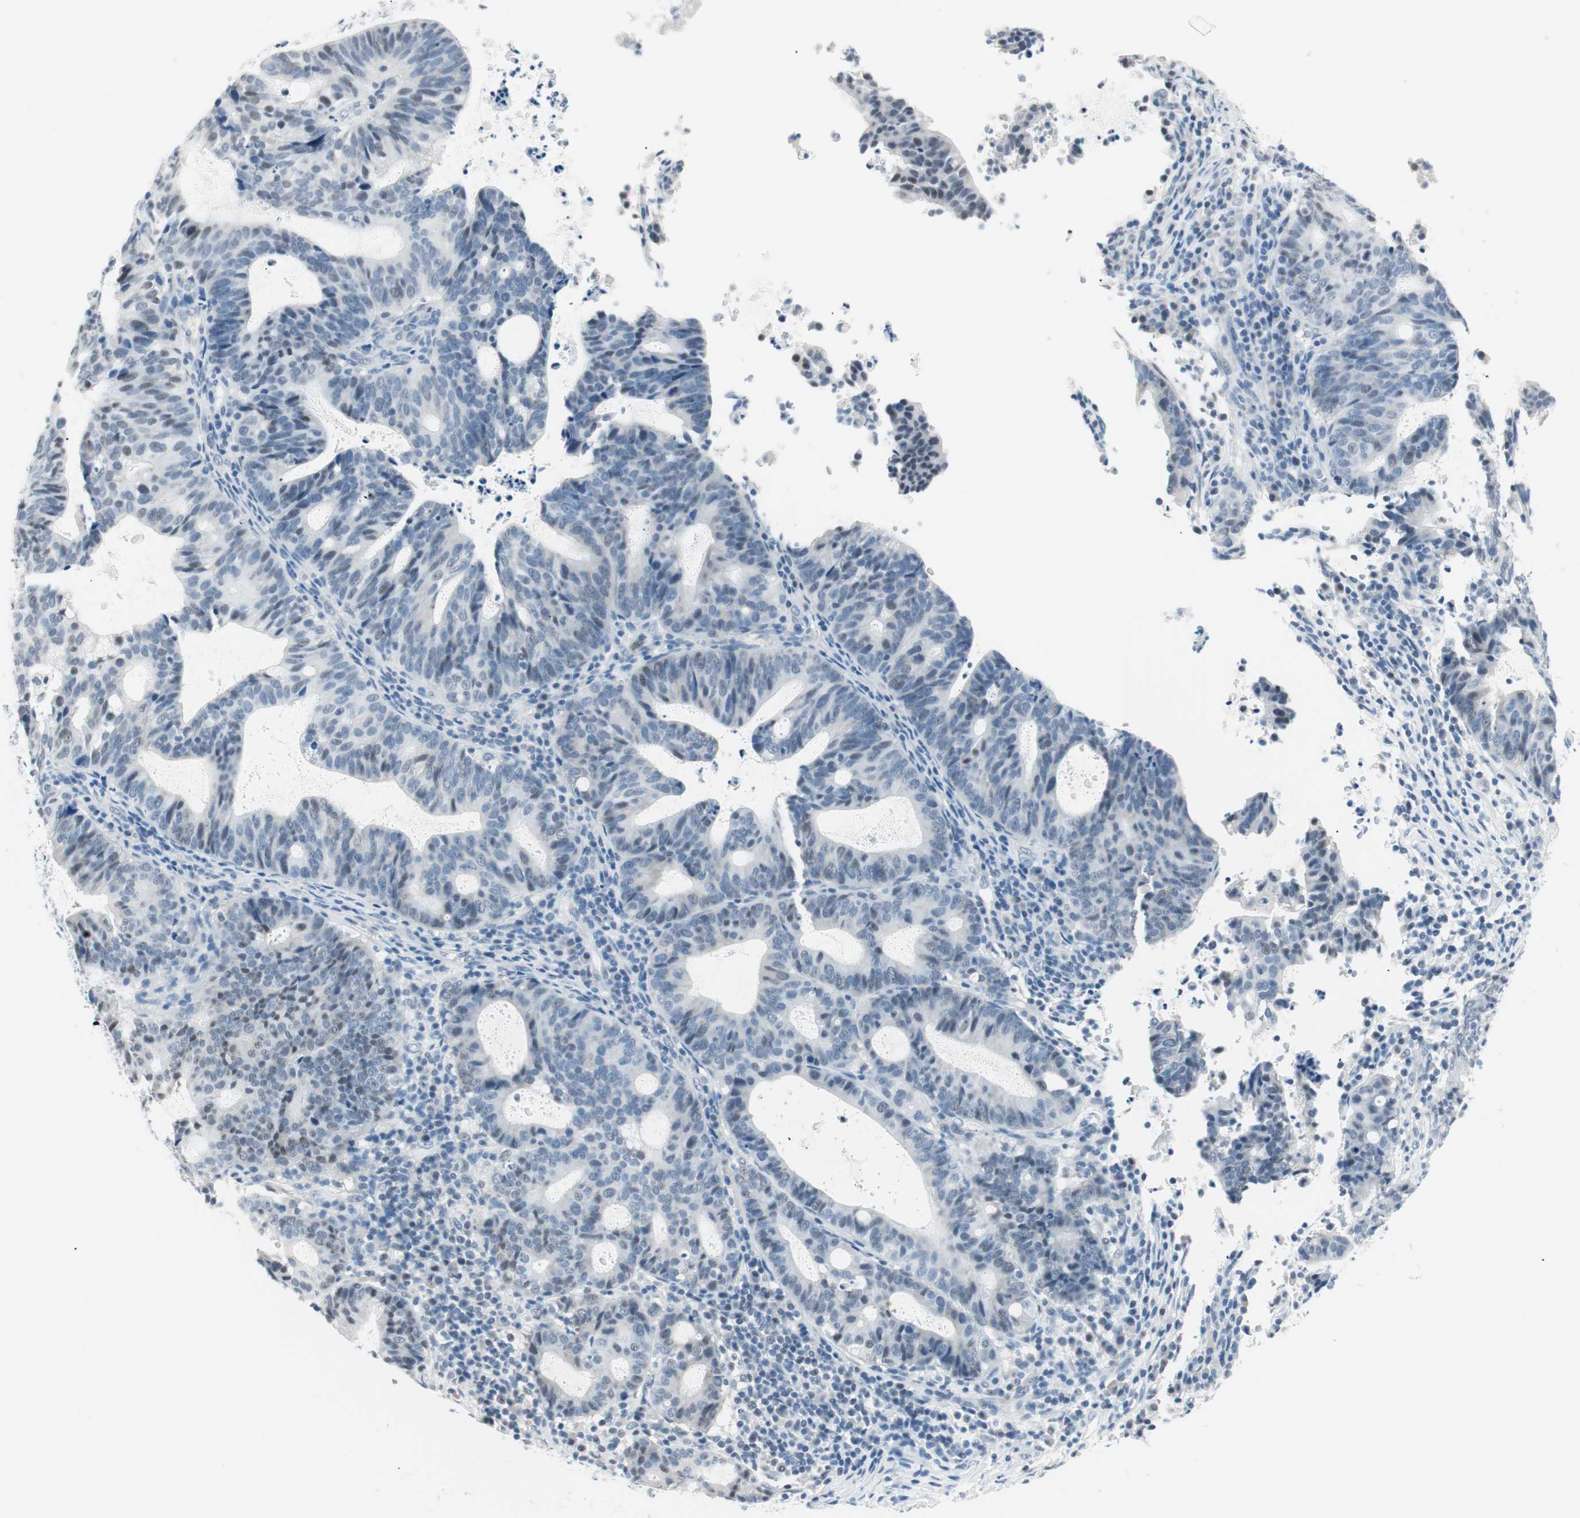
{"staining": {"intensity": "negative", "quantity": "none", "location": "none"}, "tissue": "endometrial cancer", "cell_type": "Tumor cells", "image_type": "cancer", "snomed": [{"axis": "morphology", "description": "Adenocarcinoma, NOS"}, {"axis": "topography", "description": "Uterus"}], "caption": "A histopathology image of endometrial cancer (adenocarcinoma) stained for a protein exhibits no brown staining in tumor cells. (DAB IHC visualized using brightfield microscopy, high magnification).", "gene": "HOXB13", "patient": {"sex": "female", "age": 83}}